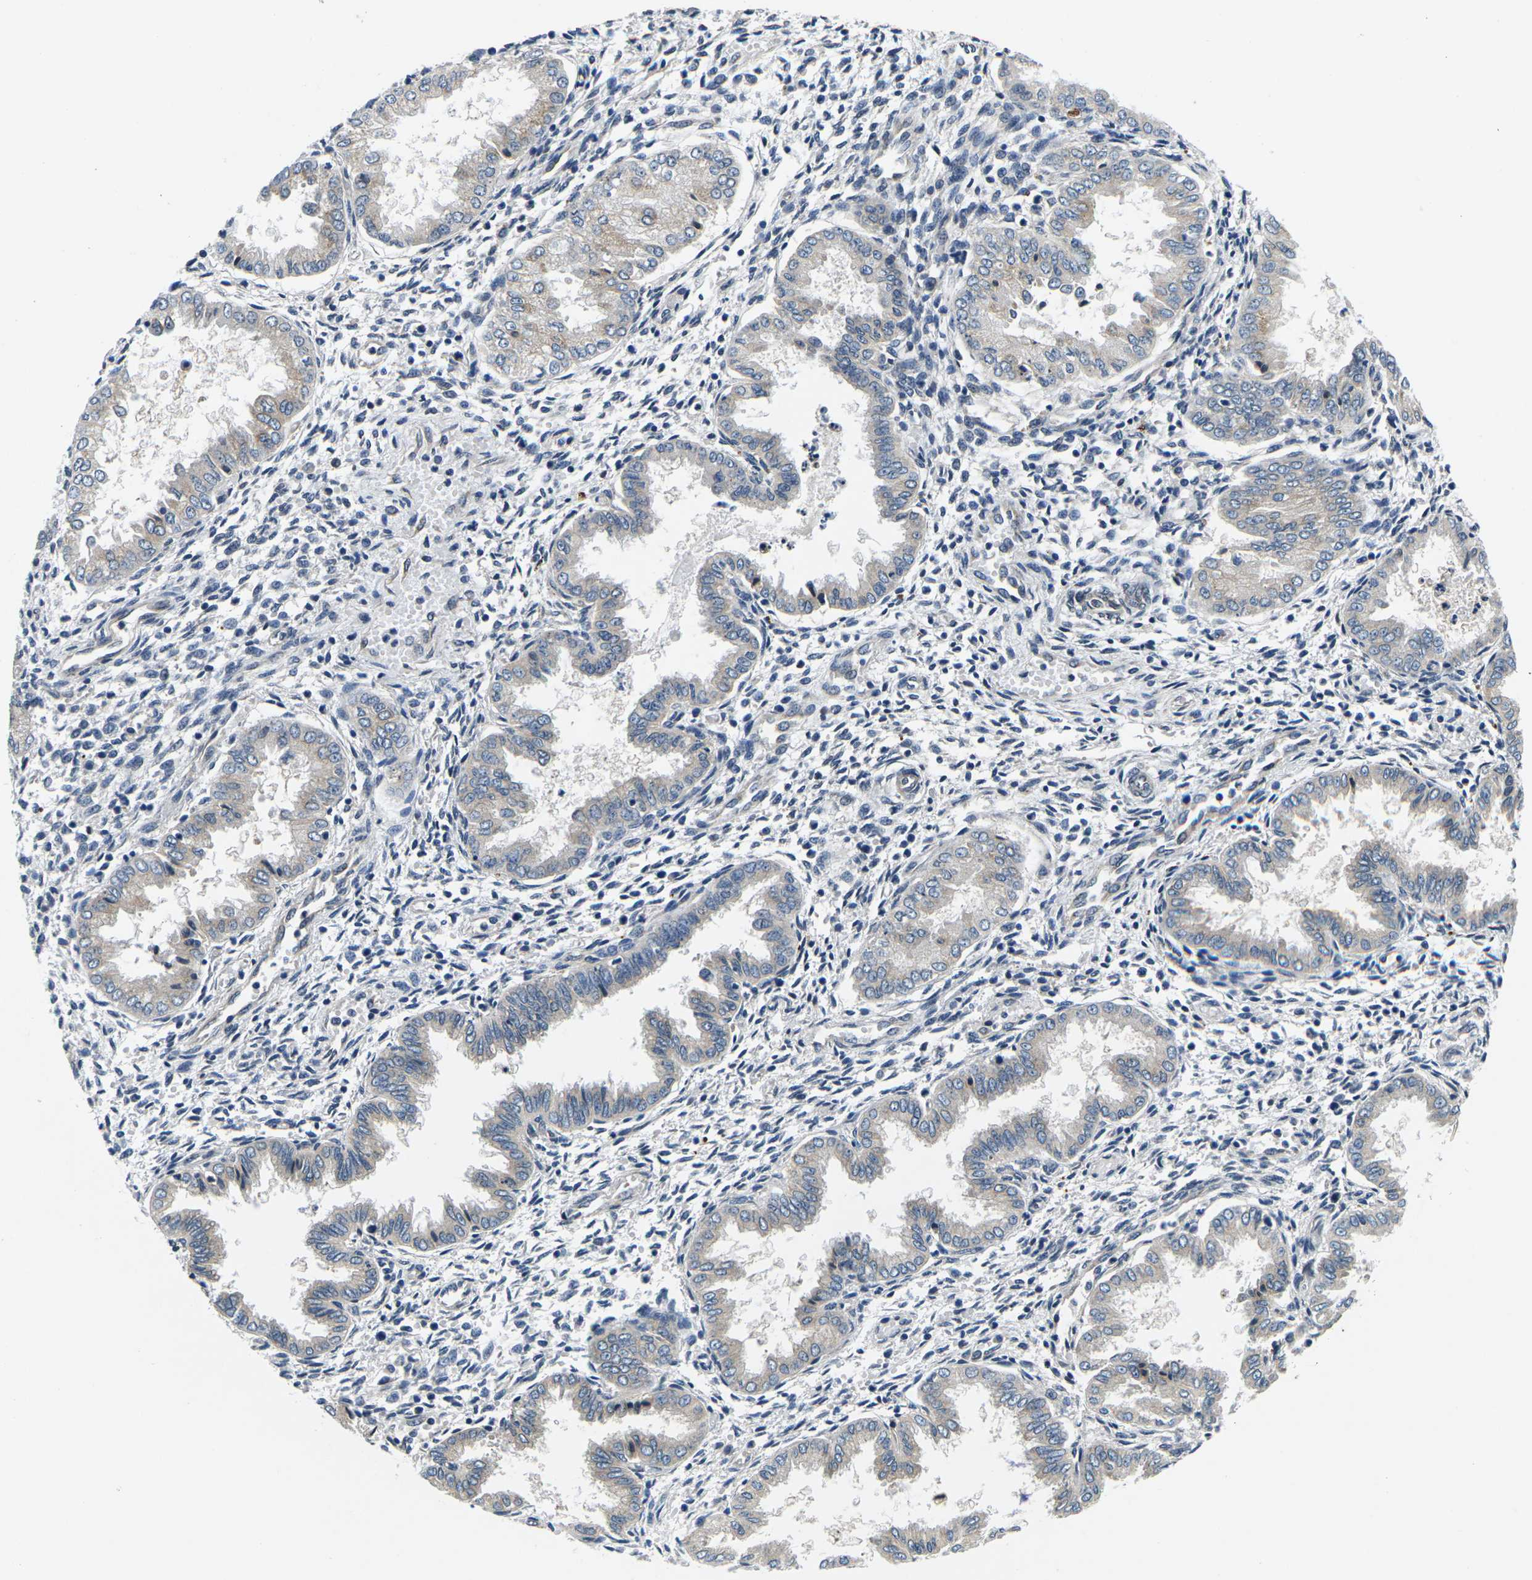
{"staining": {"intensity": "negative", "quantity": "none", "location": "none"}, "tissue": "endometrium", "cell_type": "Cells in endometrial stroma", "image_type": "normal", "snomed": [{"axis": "morphology", "description": "Normal tissue, NOS"}, {"axis": "topography", "description": "Endometrium"}], "caption": "Immunohistochemistry (IHC) of normal human endometrium displays no positivity in cells in endometrial stroma.", "gene": "SNX10", "patient": {"sex": "female", "age": 33}}